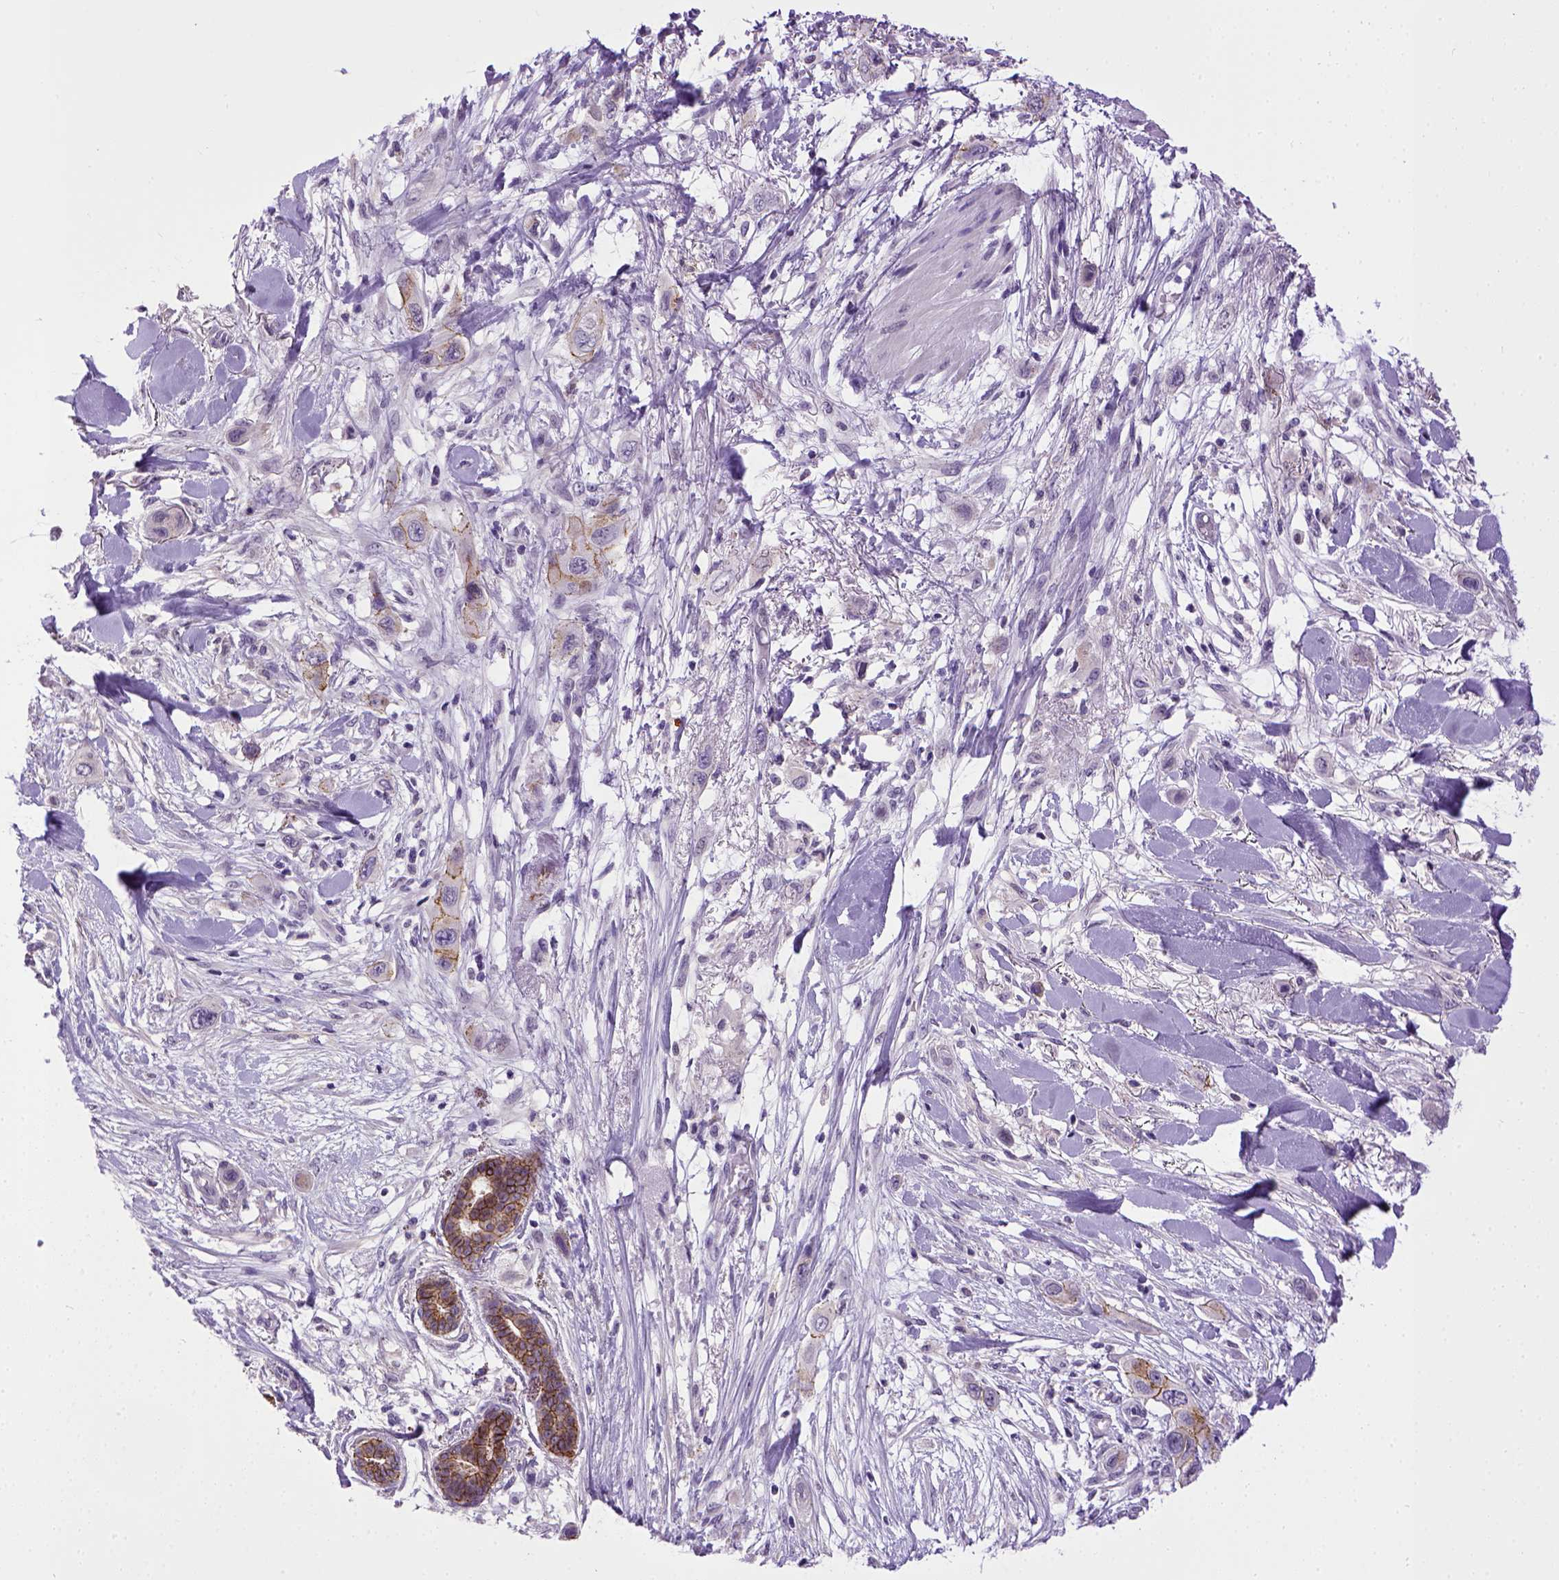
{"staining": {"intensity": "moderate", "quantity": ">75%", "location": "cytoplasmic/membranous"}, "tissue": "skin cancer", "cell_type": "Tumor cells", "image_type": "cancer", "snomed": [{"axis": "morphology", "description": "Squamous cell carcinoma, NOS"}, {"axis": "topography", "description": "Skin"}], "caption": "Tumor cells reveal moderate cytoplasmic/membranous expression in approximately >75% of cells in skin cancer (squamous cell carcinoma). (brown staining indicates protein expression, while blue staining denotes nuclei).", "gene": "CDH1", "patient": {"sex": "male", "age": 79}}